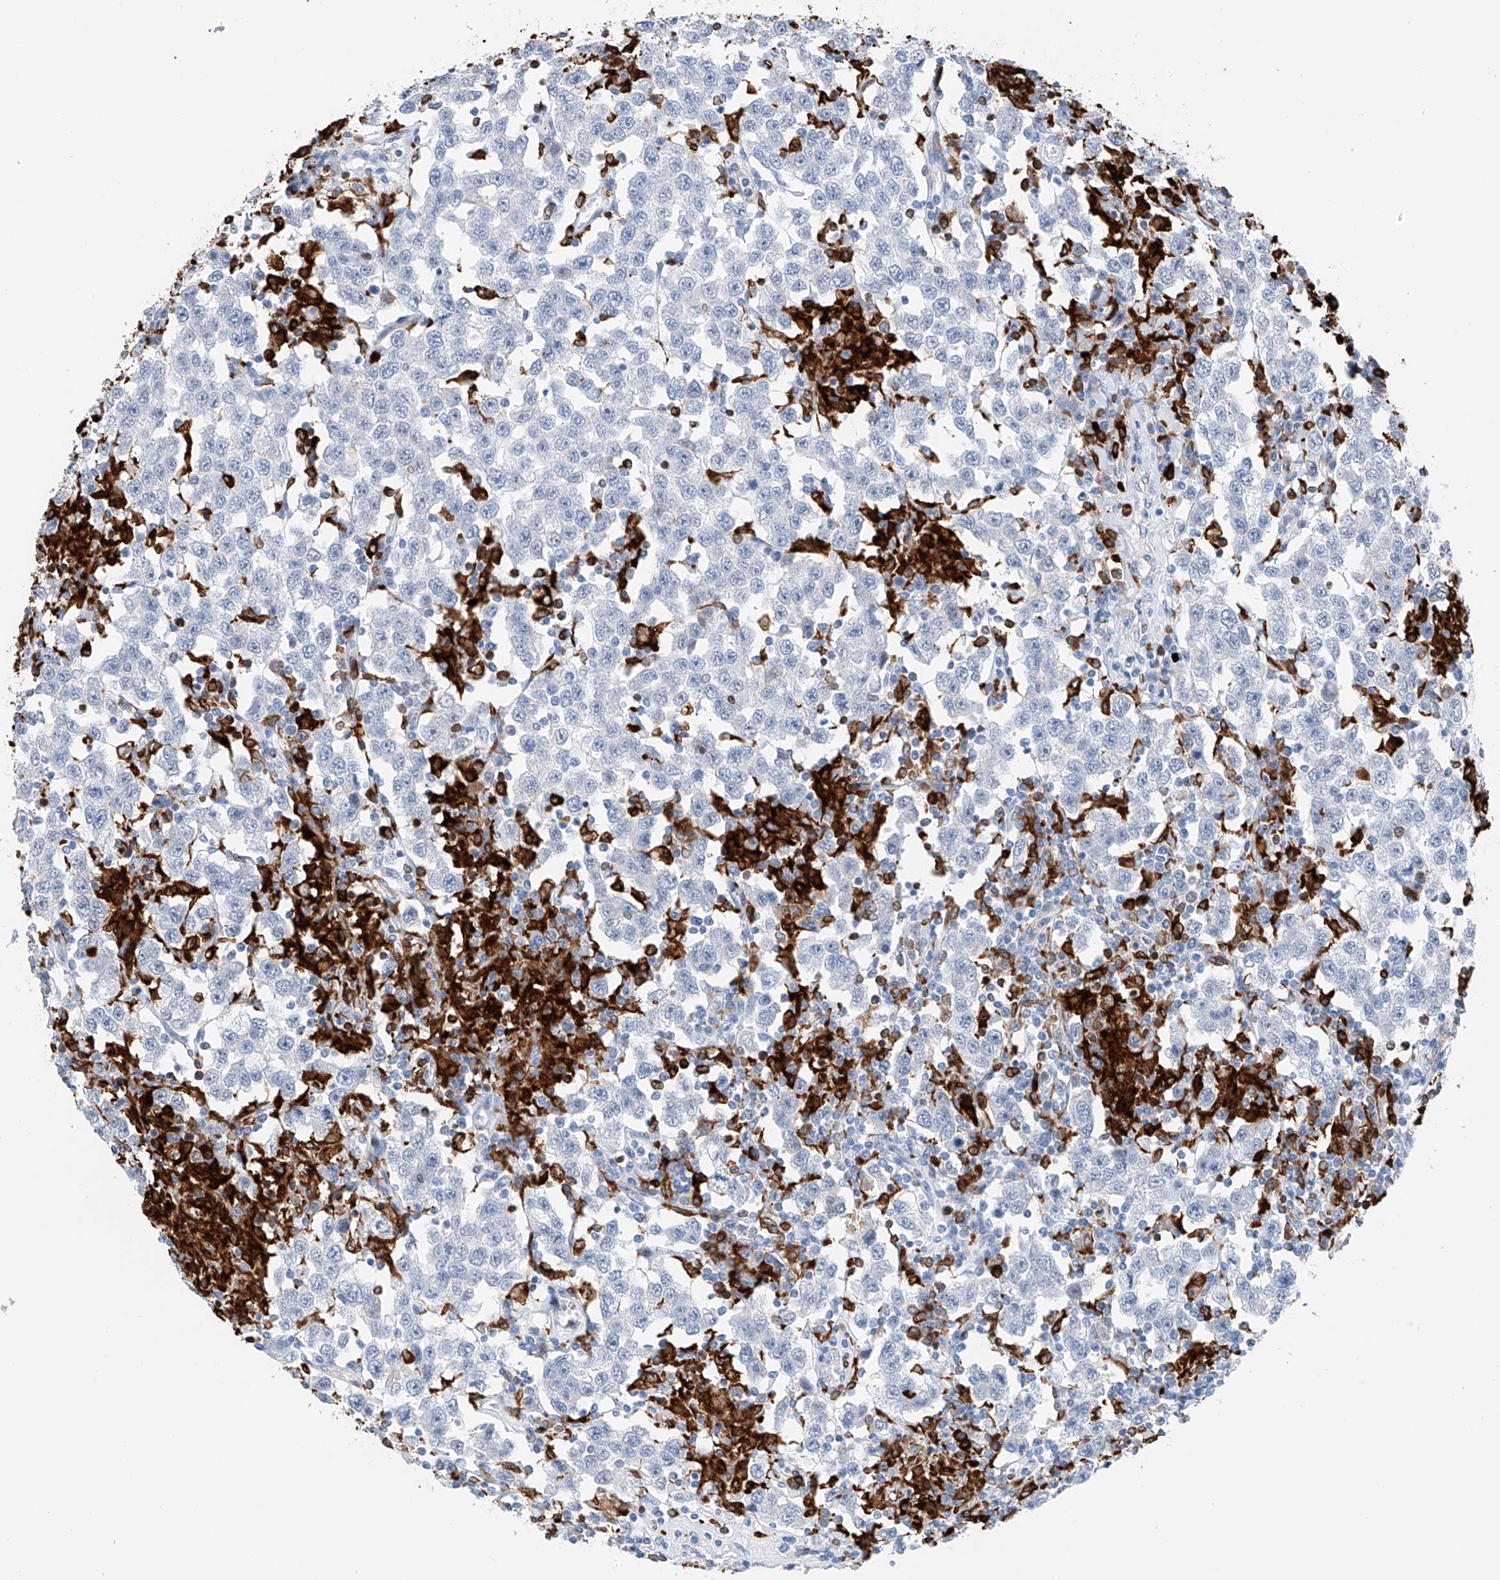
{"staining": {"intensity": "negative", "quantity": "none", "location": "none"}, "tissue": "testis cancer", "cell_type": "Tumor cells", "image_type": "cancer", "snomed": [{"axis": "morphology", "description": "Seminoma, NOS"}, {"axis": "topography", "description": "Testis"}], "caption": "DAB (3,3'-diaminobenzidine) immunohistochemical staining of testis cancer displays no significant expression in tumor cells.", "gene": "TBXAS1", "patient": {"sex": "male", "age": 41}}